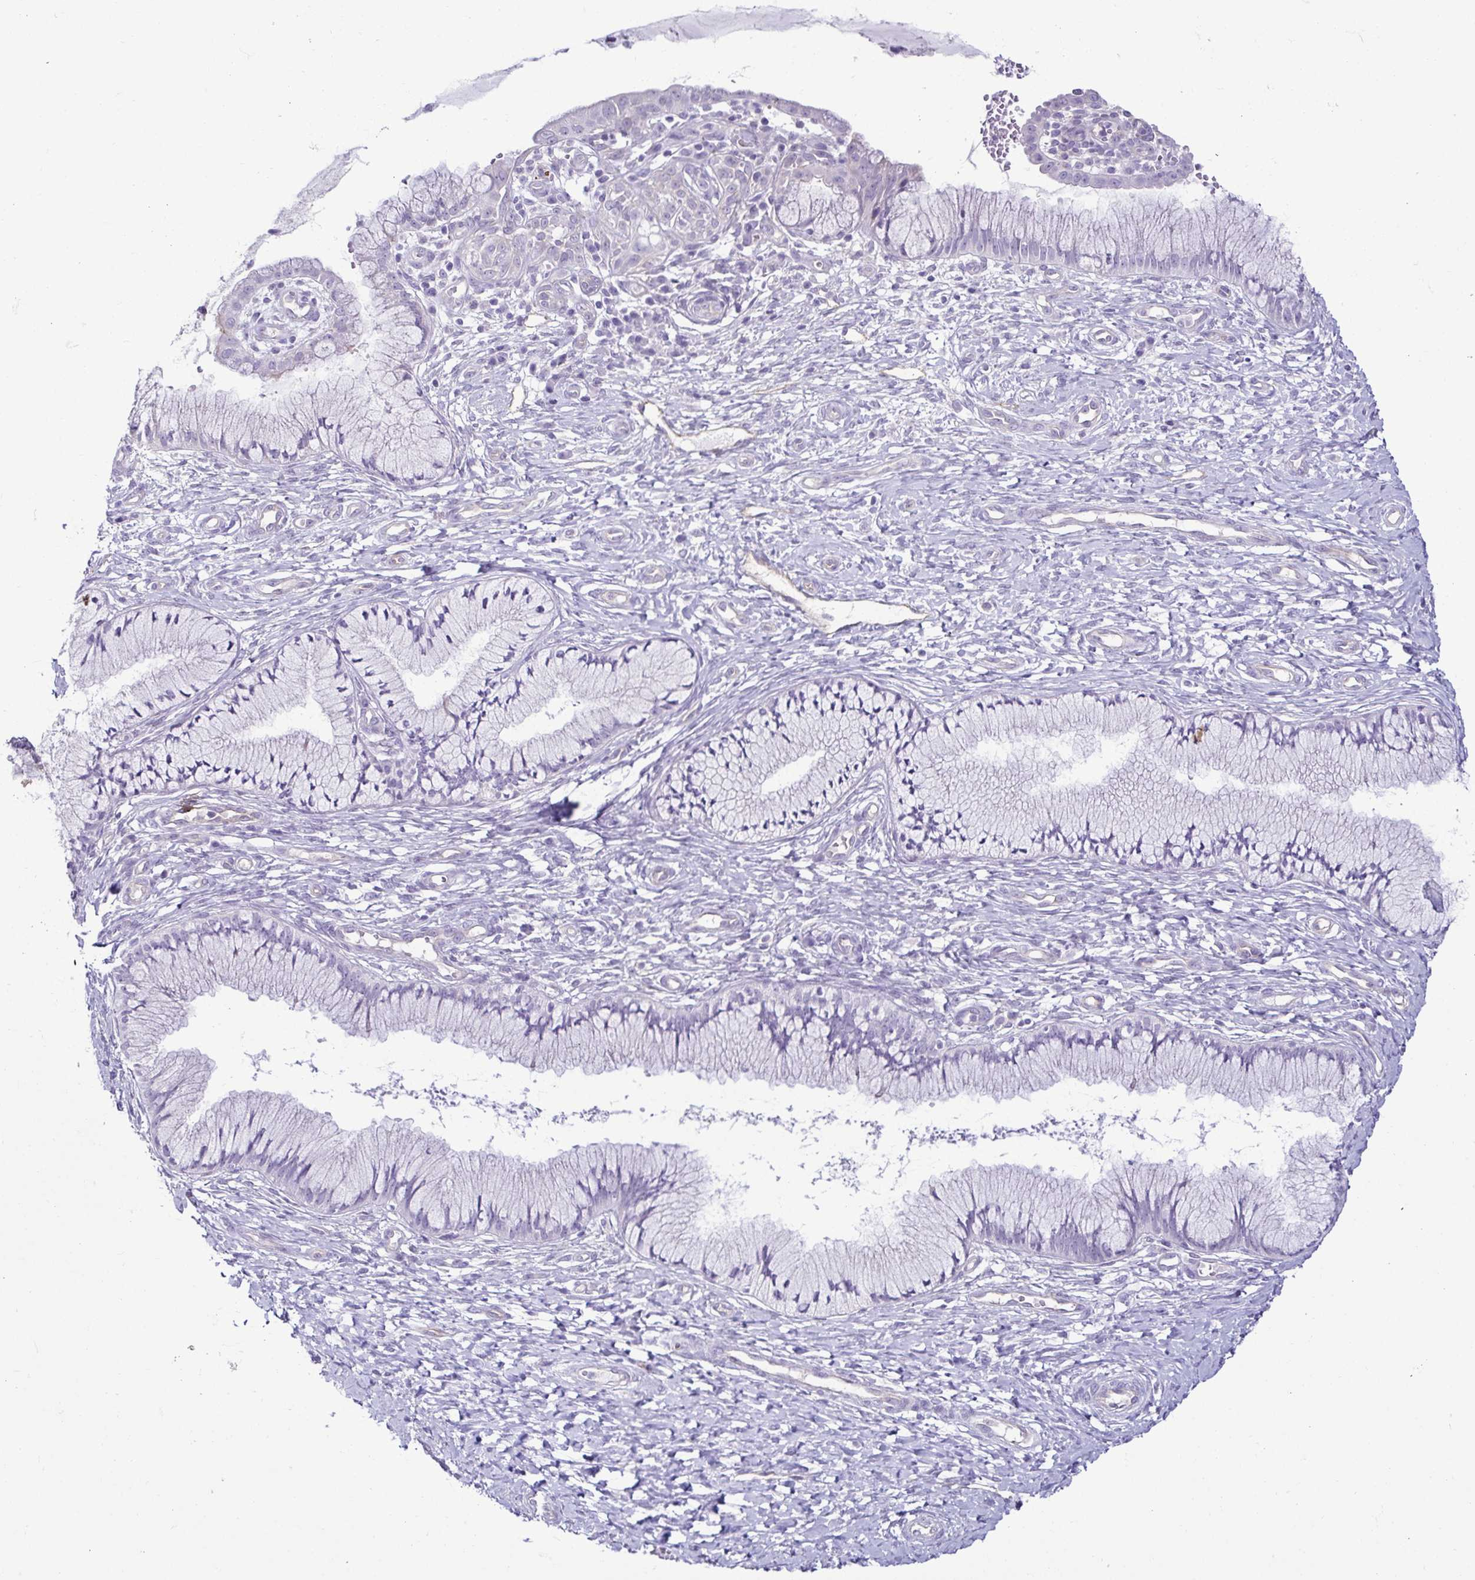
{"staining": {"intensity": "negative", "quantity": "none", "location": "none"}, "tissue": "cervix", "cell_type": "Glandular cells", "image_type": "normal", "snomed": [{"axis": "morphology", "description": "Normal tissue, NOS"}, {"axis": "topography", "description": "Cervix"}], "caption": "Glandular cells show no significant expression in benign cervix.", "gene": "CASP14", "patient": {"sex": "female", "age": 37}}